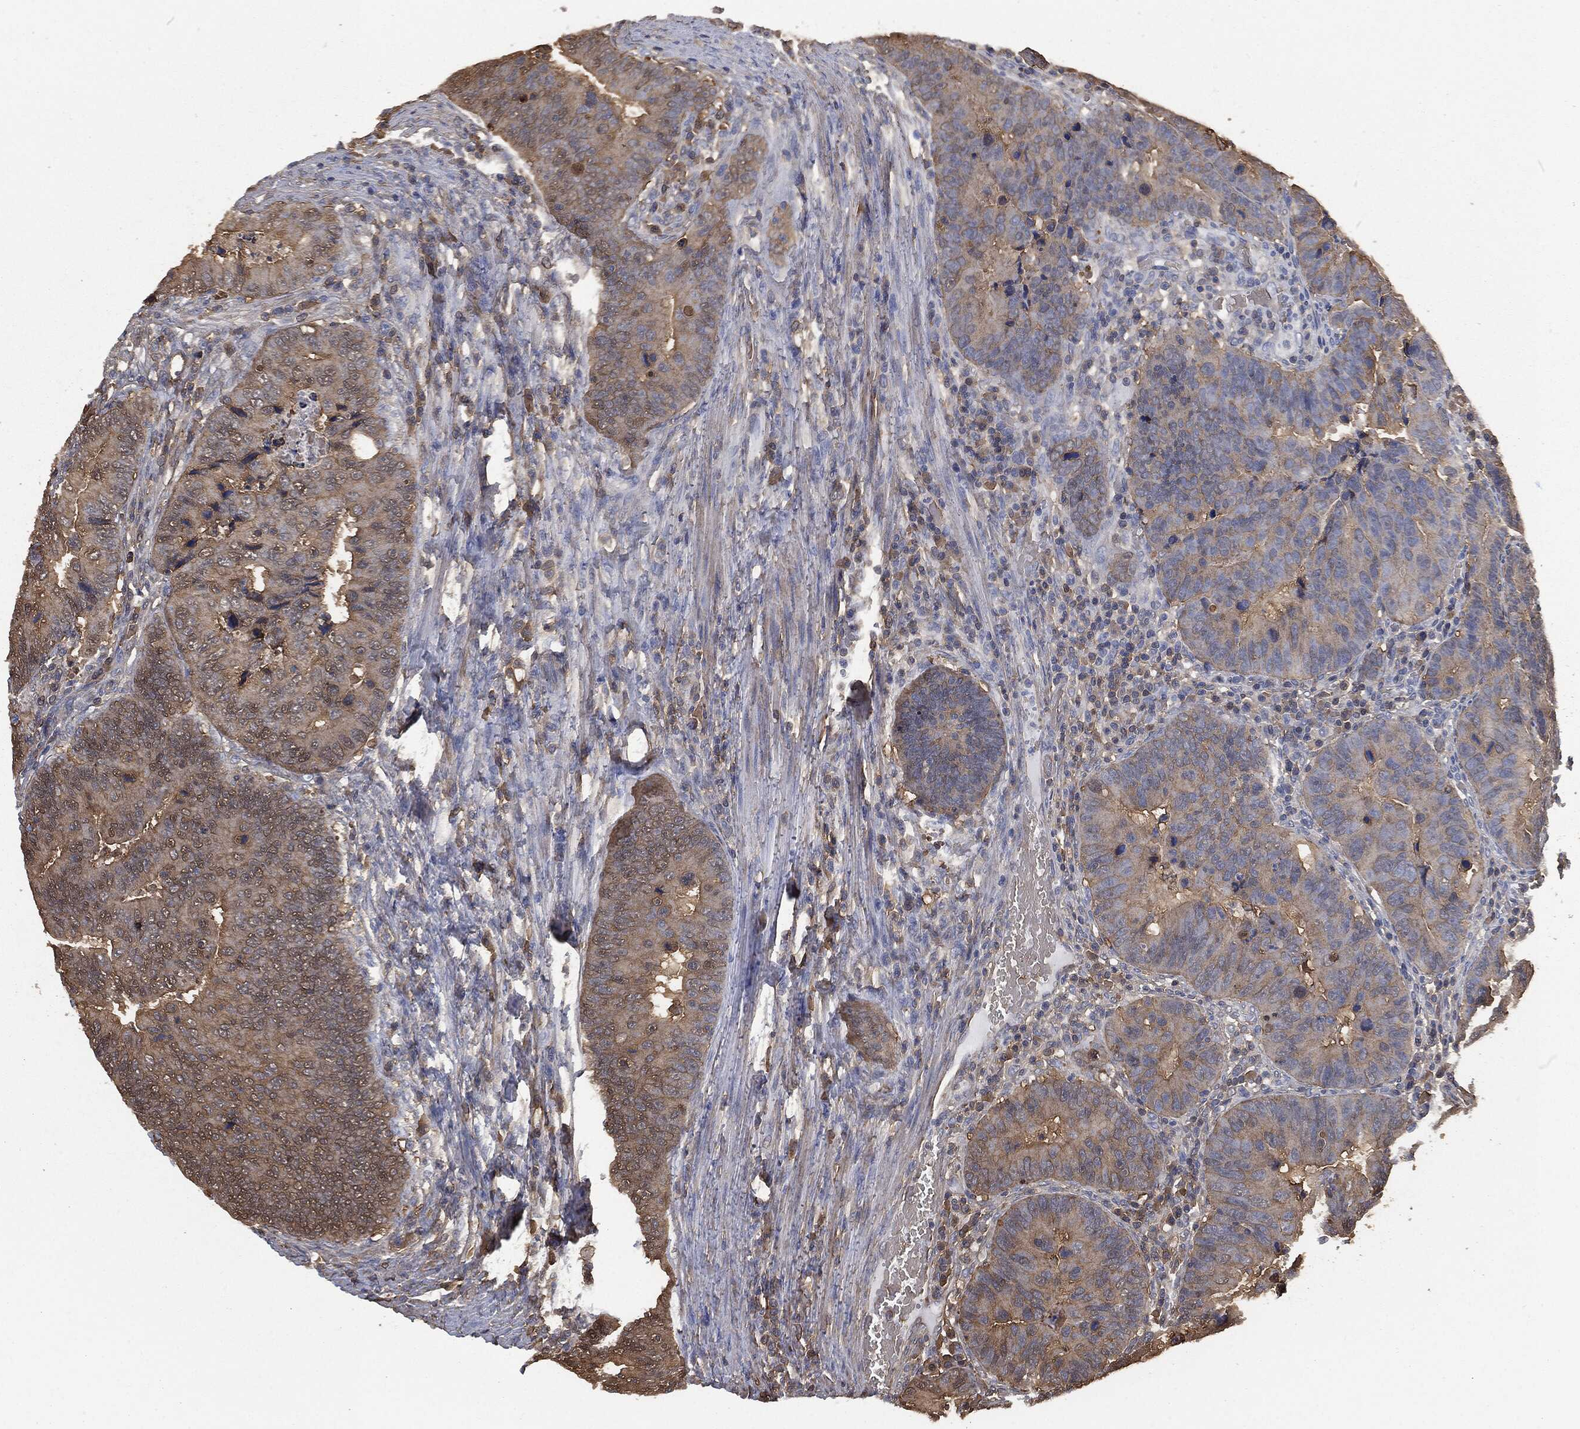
{"staining": {"intensity": "weak", "quantity": "25%-75%", "location": "cytoplasmic/membranous"}, "tissue": "colorectal cancer", "cell_type": "Tumor cells", "image_type": "cancer", "snomed": [{"axis": "morphology", "description": "Adenocarcinoma, NOS"}, {"axis": "topography", "description": "Colon"}], "caption": "A photomicrograph of human colorectal cancer stained for a protein displays weak cytoplasmic/membranous brown staining in tumor cells.", "gene": "PRDX4", "patient": {"sex": "female", "age": 72}}